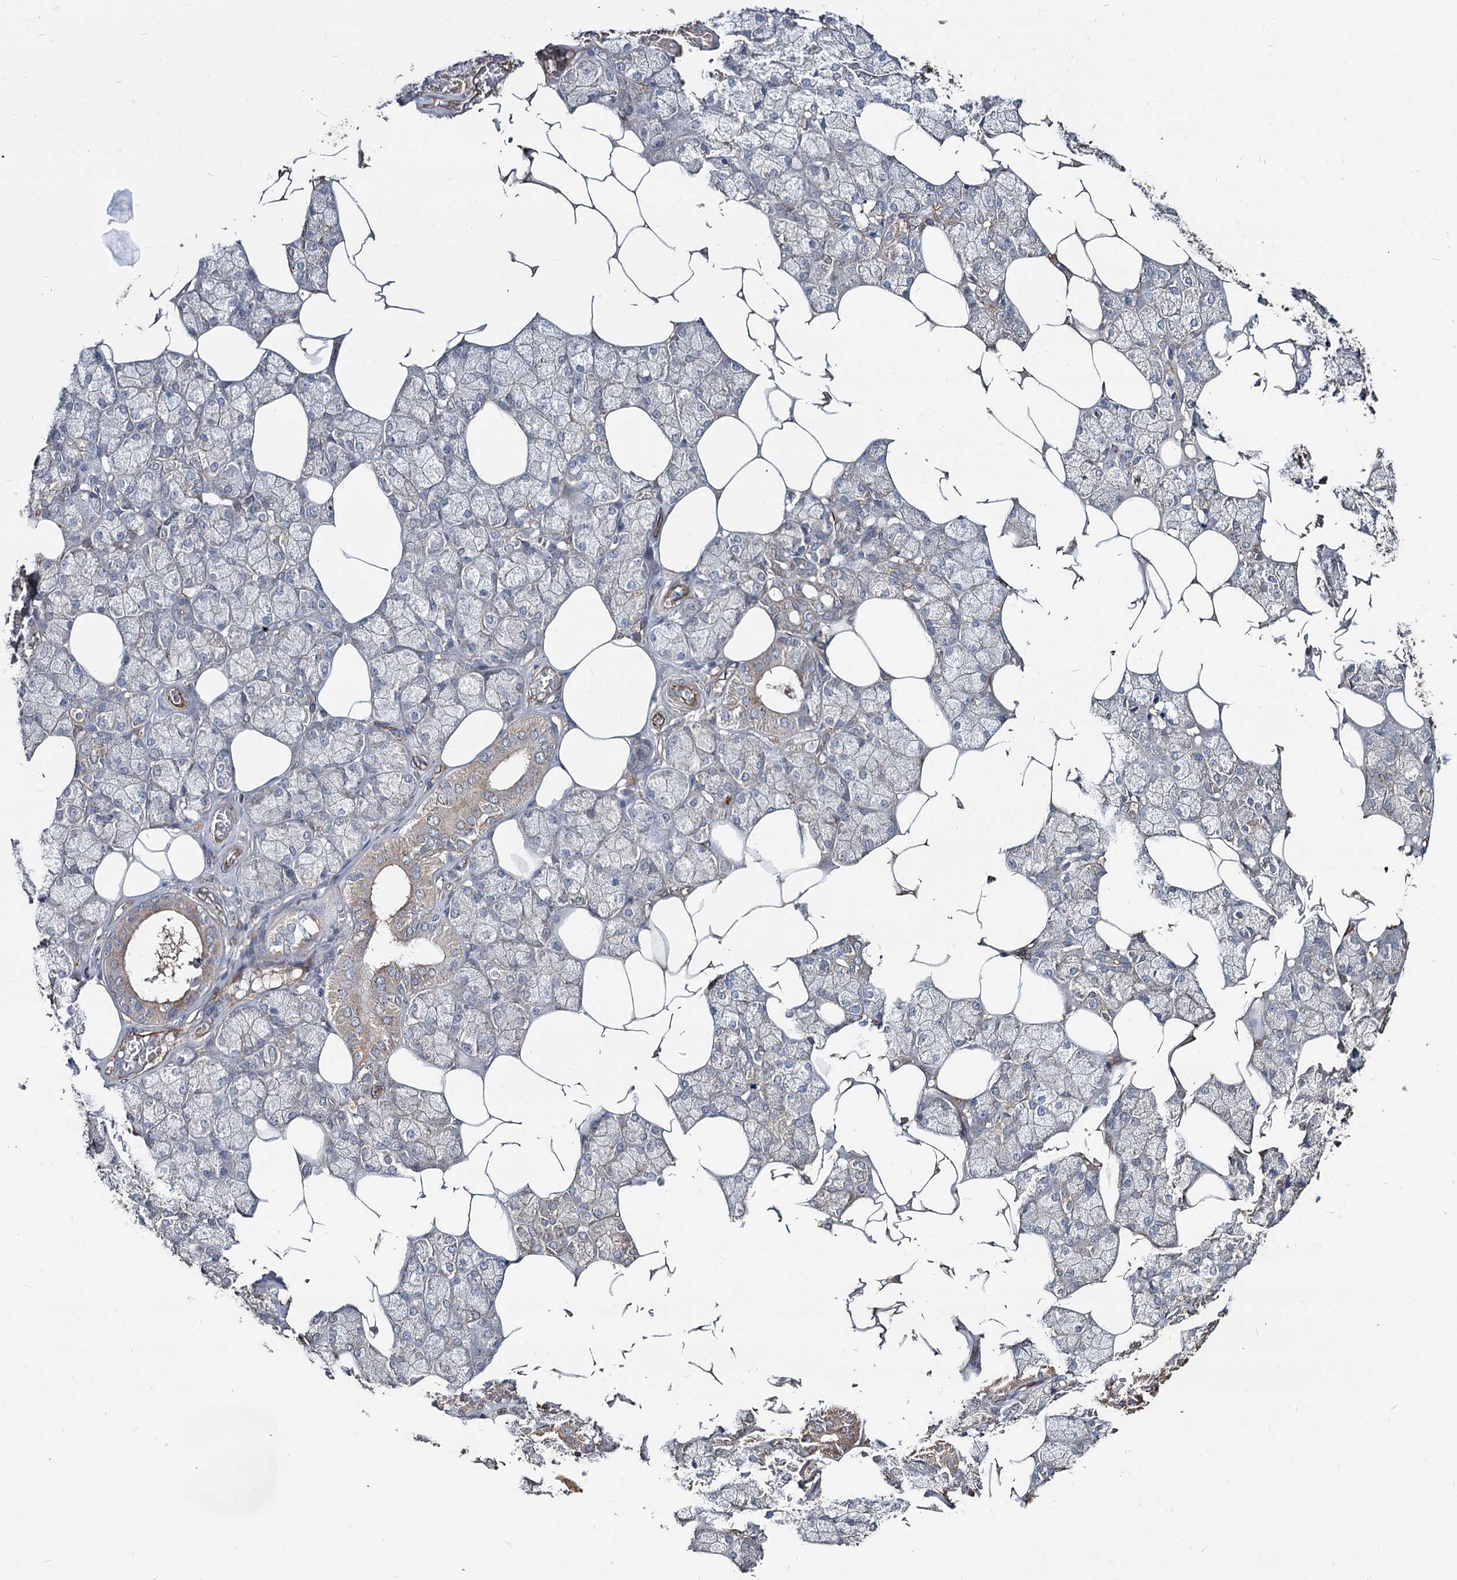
{"staining": {"intensity": "moderate", "quantity": "<25%", "location": "cytoplasmic/membranous"}, "tissue": "salivary gland", "cell_type": "Glandular cells", "image_type": "normal", "snomed": [{"axis": "morphology", "description": "Normal tissue, NOS"}, {"axis": "topography", "description": "Salivary gland"}], "caption": "Immunohistochemical staining of normal human salivary gland shows low levels of moderate cytoplasmic/membranous staining in approximately <25% of glandular cells. (Brightfield microscopy of DAB IHC at high magnification).", "gene": "SPART", "patient": {"sex": "male", "age": 62}}